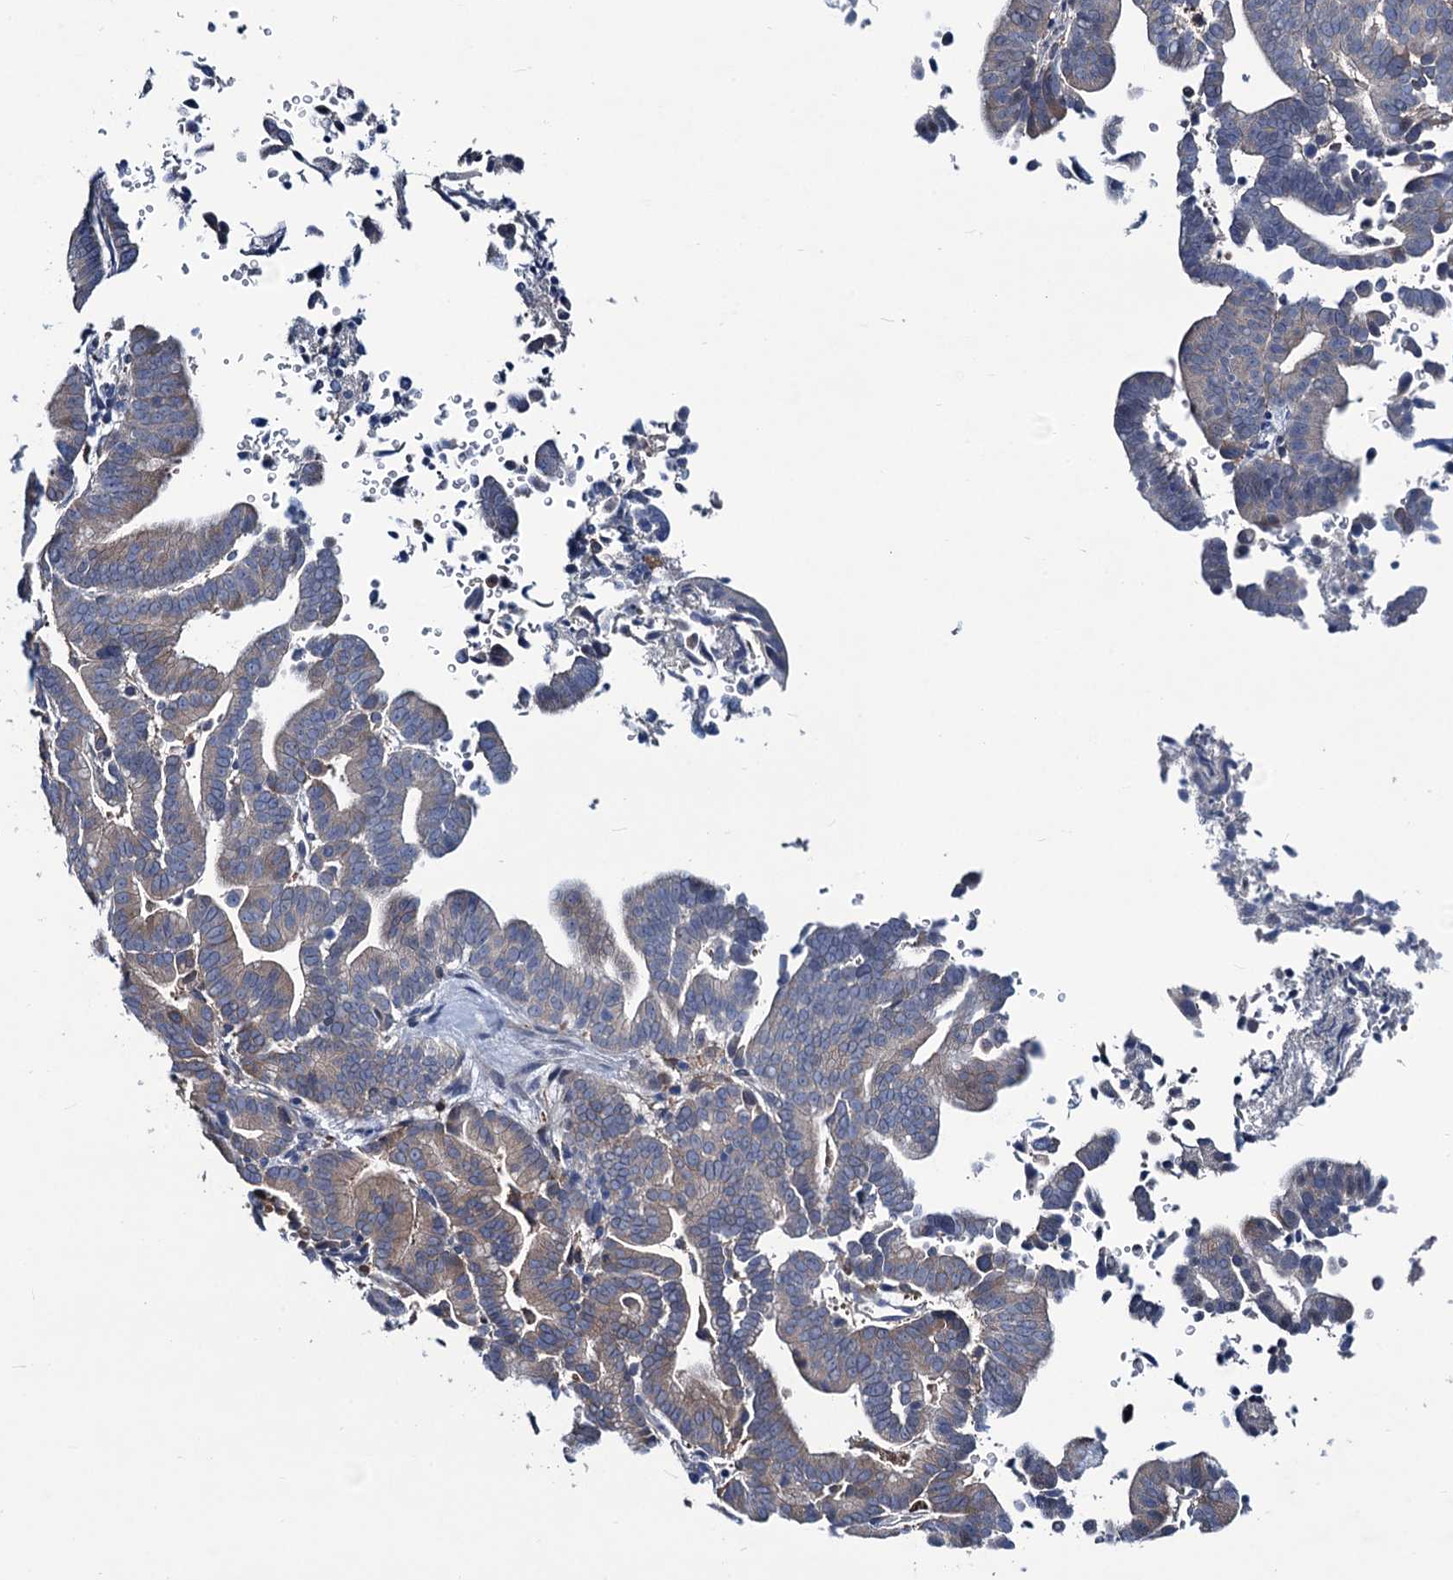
{"staining": {"intensity": "weak", "quantity": "<25%", "location": "cytoplasmic/membranous"}, "tissue": "liver cancer", "cell_type": "Tumor cells", "image_type": "cancer", "snomed": [{"axis": "morphology", "description": "Cholangiocarcinoma"}, {"axis": "topography", "description": "Liver"}], "caption": "Immunohistochemical staining of human liver cancer displays no significant expression in tumor cells. The staining is performed using DAB (3,3'-diaminobenzidine) brown chromogen with nuclei counter-stained in using hematoxylin.", "gene": "RTKN2", "patient": {"sex": "female", "age": 75}}